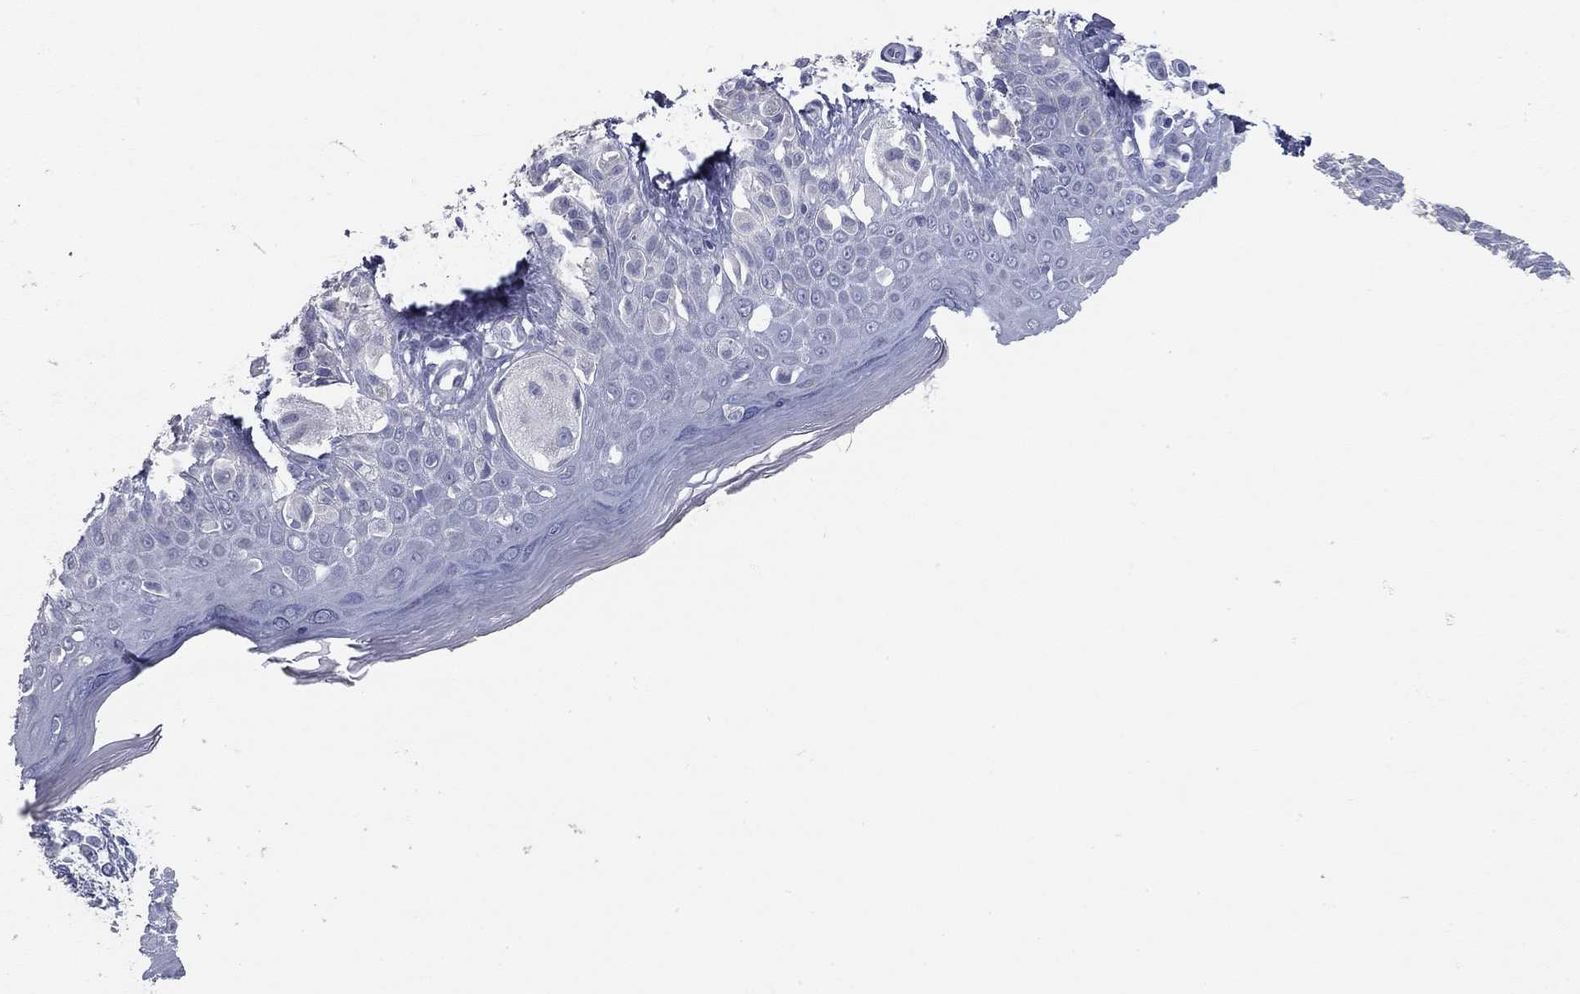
{"staining": {"intensity": "negative", "quantity": "none", "location": "none"}, "tissue": "melanoma", "cell_type": "Tumor cells", "image_type": "cancer", "snomed": [{"axis": "morphology", "description": "Malignant melanoma, NOS"}, {"axis": "topography", "description": "Skin"}], "caption": "Immunohistochemistry (IHC) micrograph of neoplastic tissue: melanoma stained with DAB shows no significant protein staining in tumor cells.", "gene": "TAC1", "patient": {"sex": "female", "age": 73}}